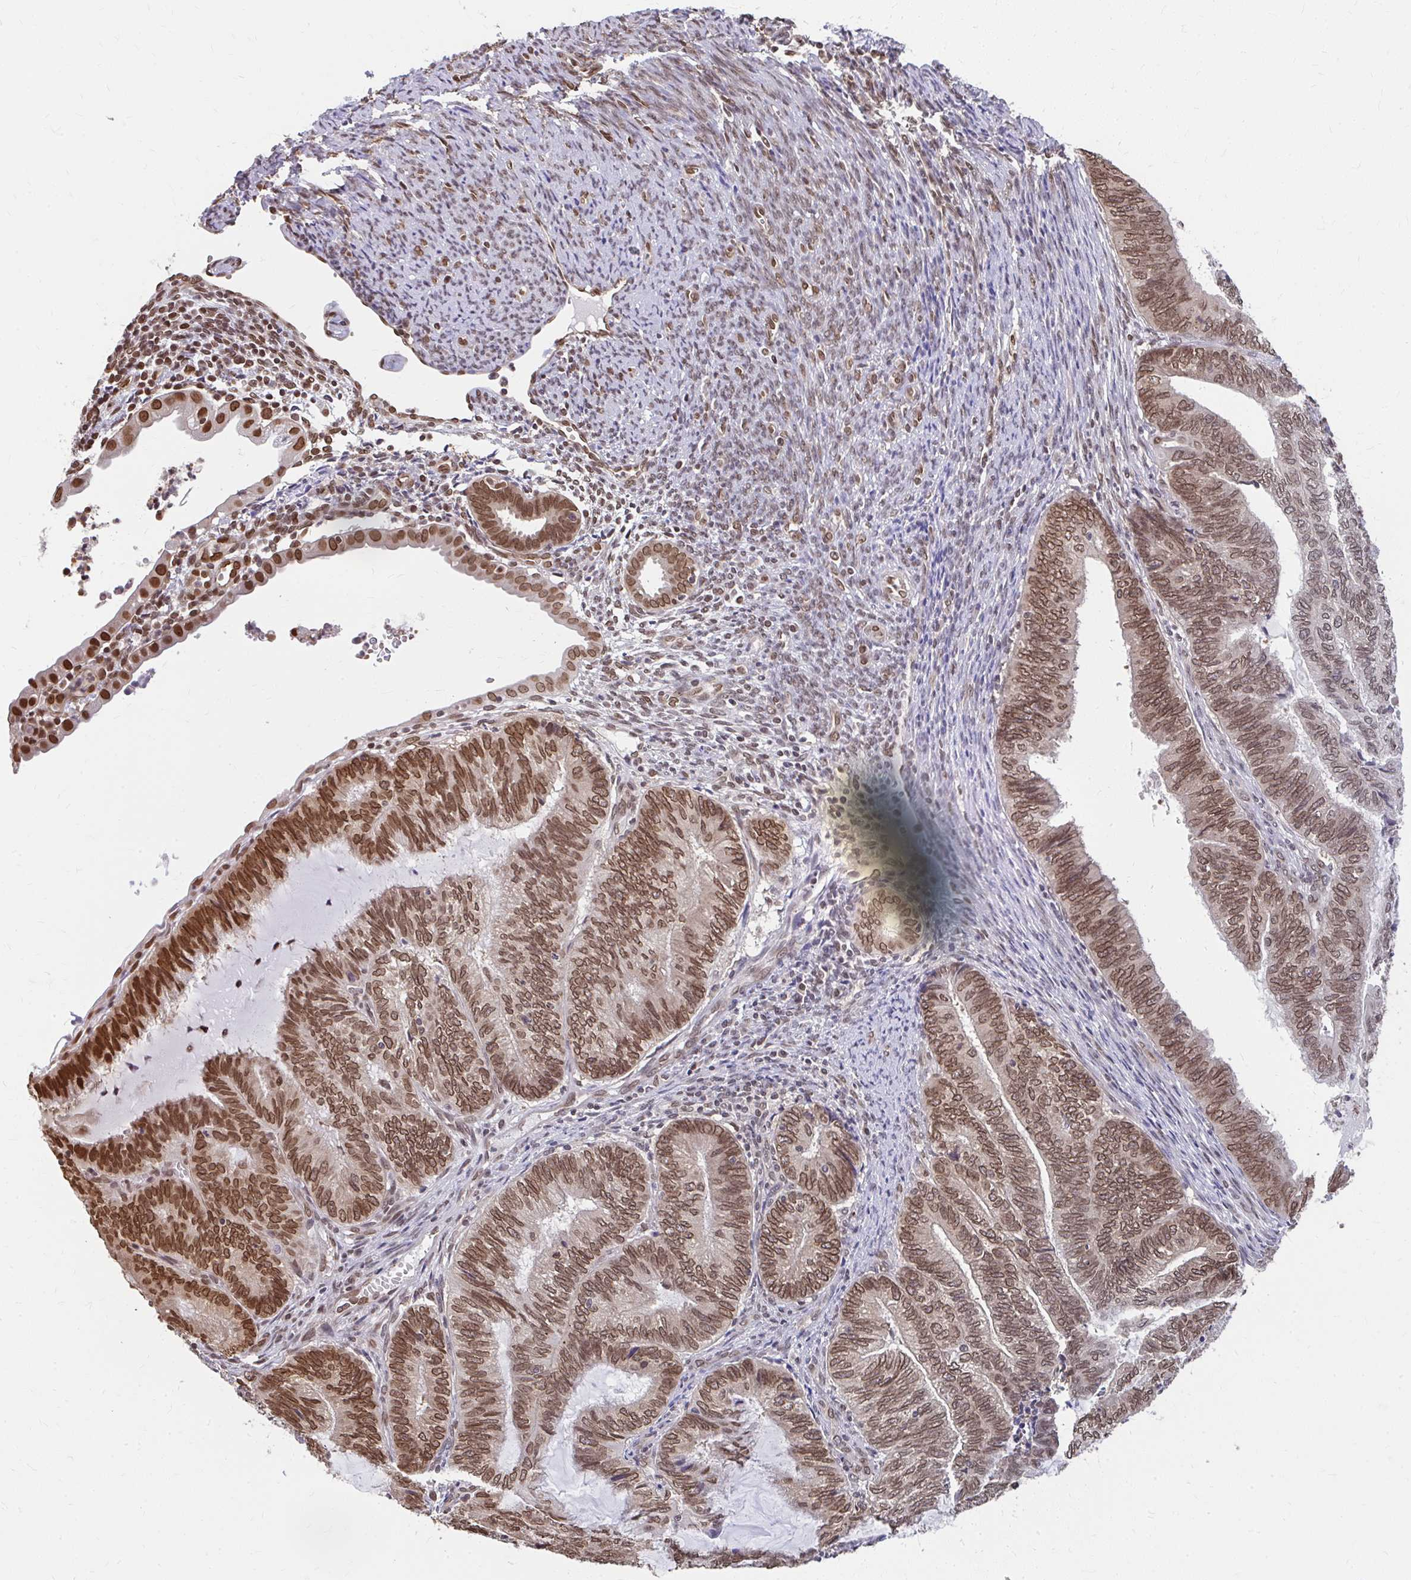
{"staining": {"intensity": "moderate", "quantity": ">75%", "location": "cytoplasmic/membranous,nuclear"}, "tissue": "endometrial cancer", "cell_type": "Tumor cells", "image_type": "cancer", "snomed": [{"axis": "morphology", "description": "Adenocarcinoma, NOS"}, {"axis": "topography", "description": "Uterus"}, {"axis": "topography", "description": "Endometrium"}], "caption": "About >75% of tumor cells in human endometrial adenocarcinoma display moderate cytoplasmic/membranous and nuclear protein expression as visualized by brown immunohistochemical staining.", "gene": "XPO1", "patient": {"sex": "female", "age": 70}}